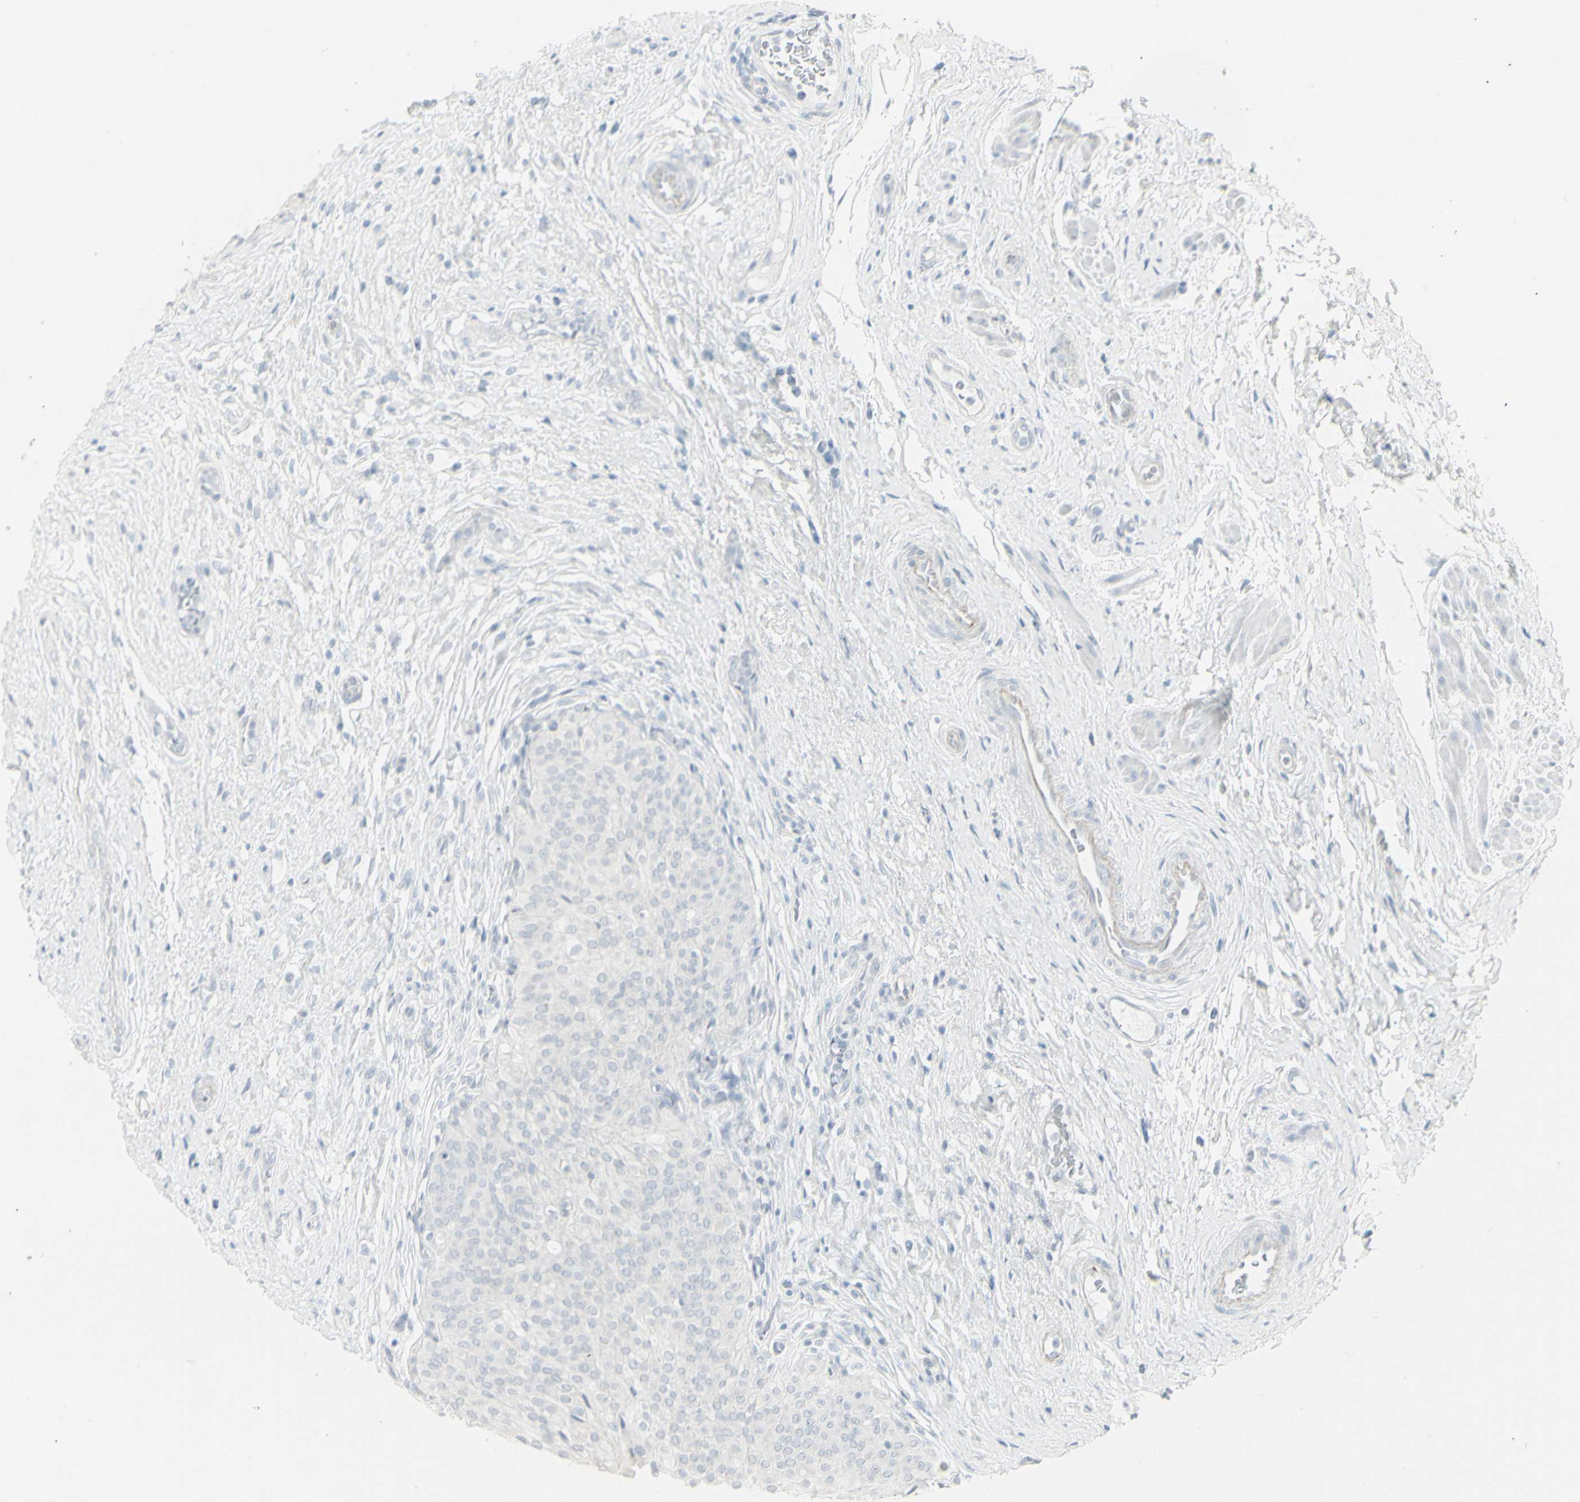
{"staining": {"intensity": "negative", "quantity": "none", "location": "none"}, "tissue": "urinary bladder", "cell_type": "Urothelial cells", "image_type": "normal", "snomed": [{"axis": "morphology", "description": "Normal tissue, NOS"}, {"axis": "morphology", "description": "Urothelial carcinoma, High grade"}, {"axis": "topography", "description": "Urinary bladder"}], "caption": "High magnification brightfield microscopy of benign urinary bladder stained with DAB (3,3'-diaminobenzidine) (brown) and counterstained with hematoxylin (blue): urothelial cells show no significant expression. Nuclei are stained in blue.", "gene": "YBX2", "patient": {"sex": "male", "age": 46}}